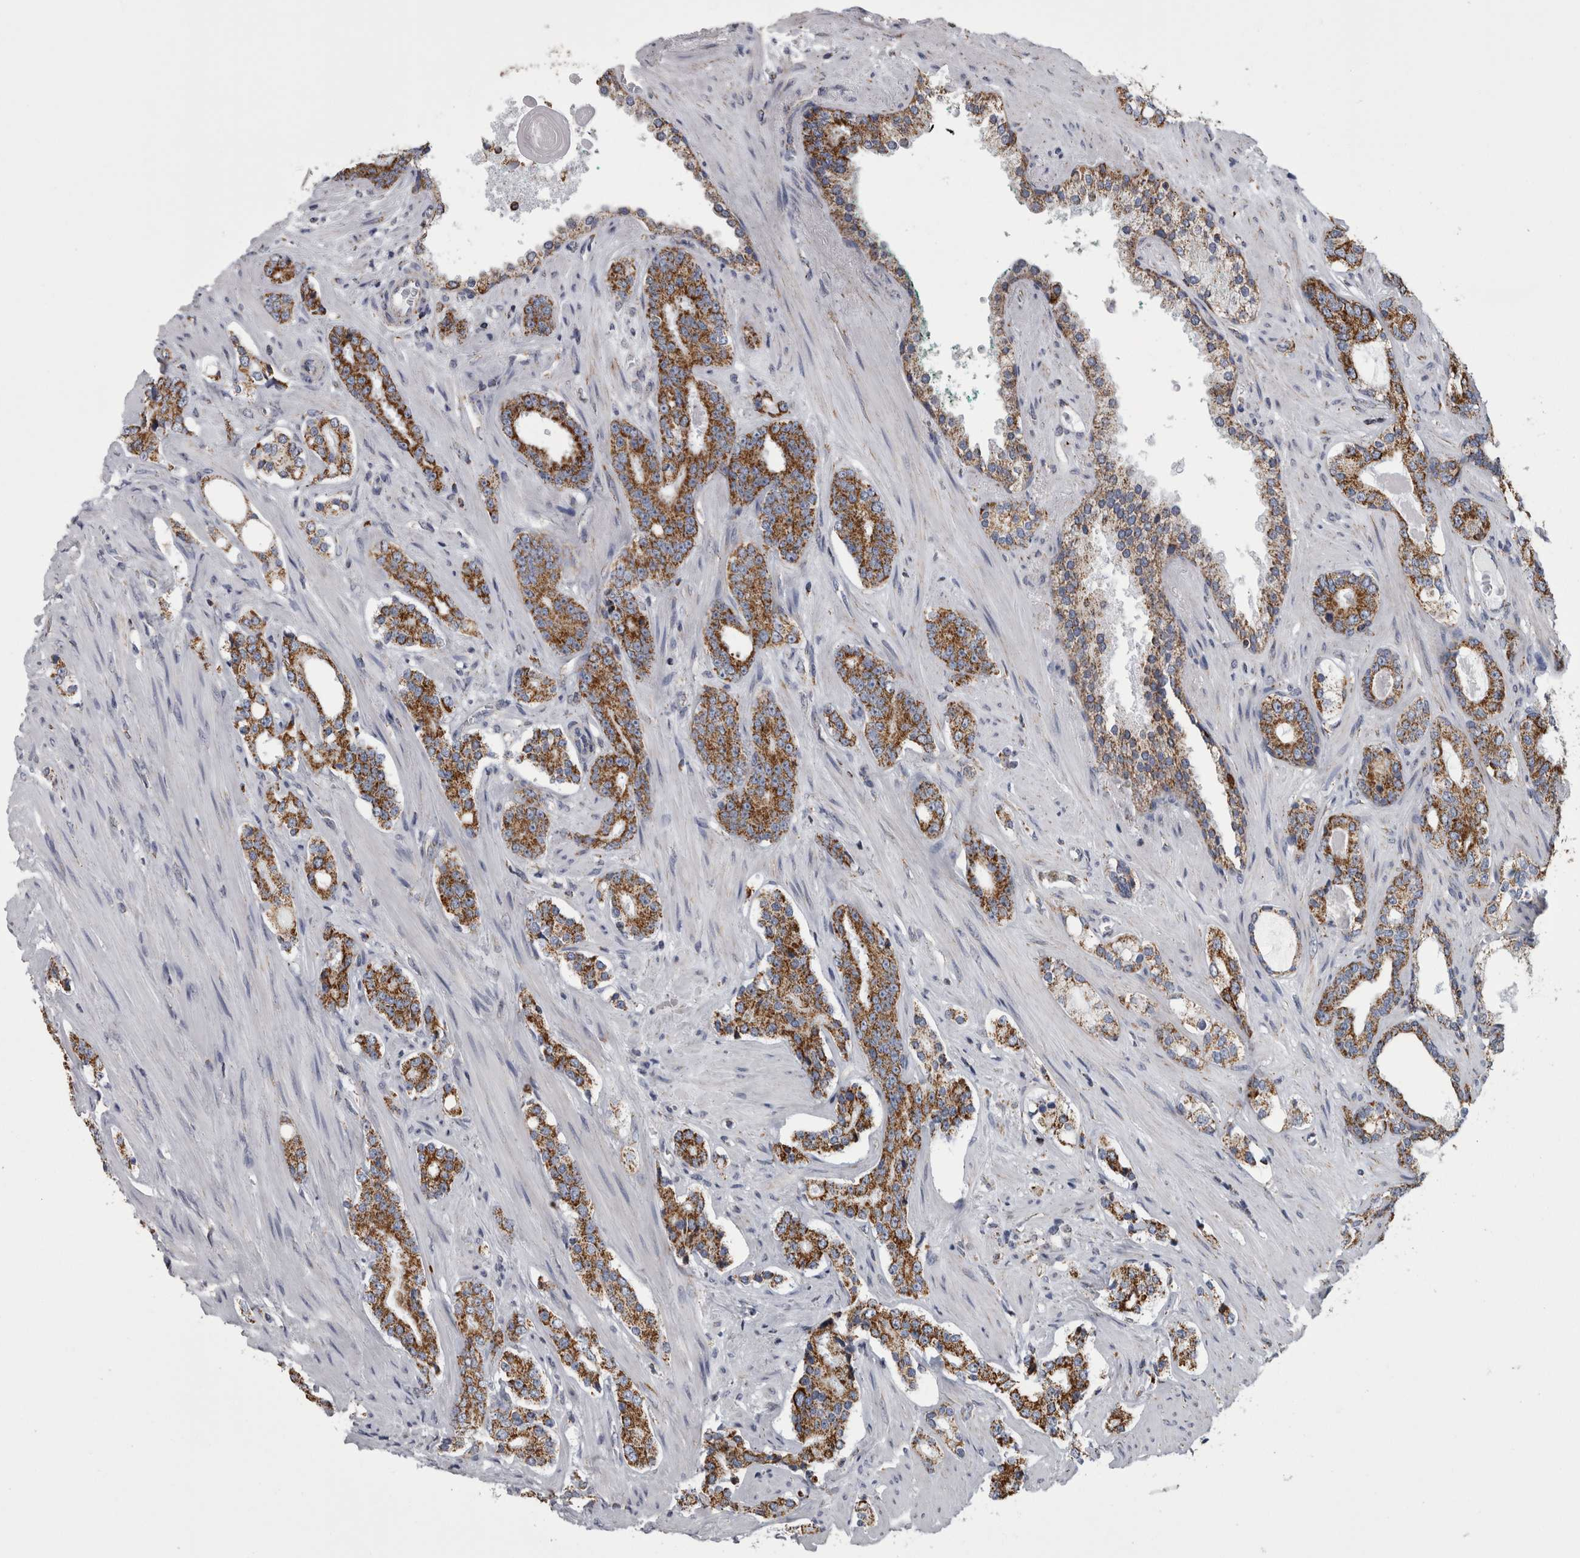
{"staining": {"intensity": "moderate", "quantity": ">75%", "location": "cytoplasmic/membranous"}, "tissue": "prostate cancer", "cell_type": "Tumor cells", "image_type": "cancer", "snomed": [{"axis": "morphology", "description": "Adenocarcinoma, High grade"}, {"axis": "topography", "description": "Prostate"}], "caption": "A histopathology image of prostate cancer stained for a protein shows moderate cytoplasmic/membranous brown staining in tumor cells.", "gene": "MDH2", "patient": {"sex": "male", "age": 71}}